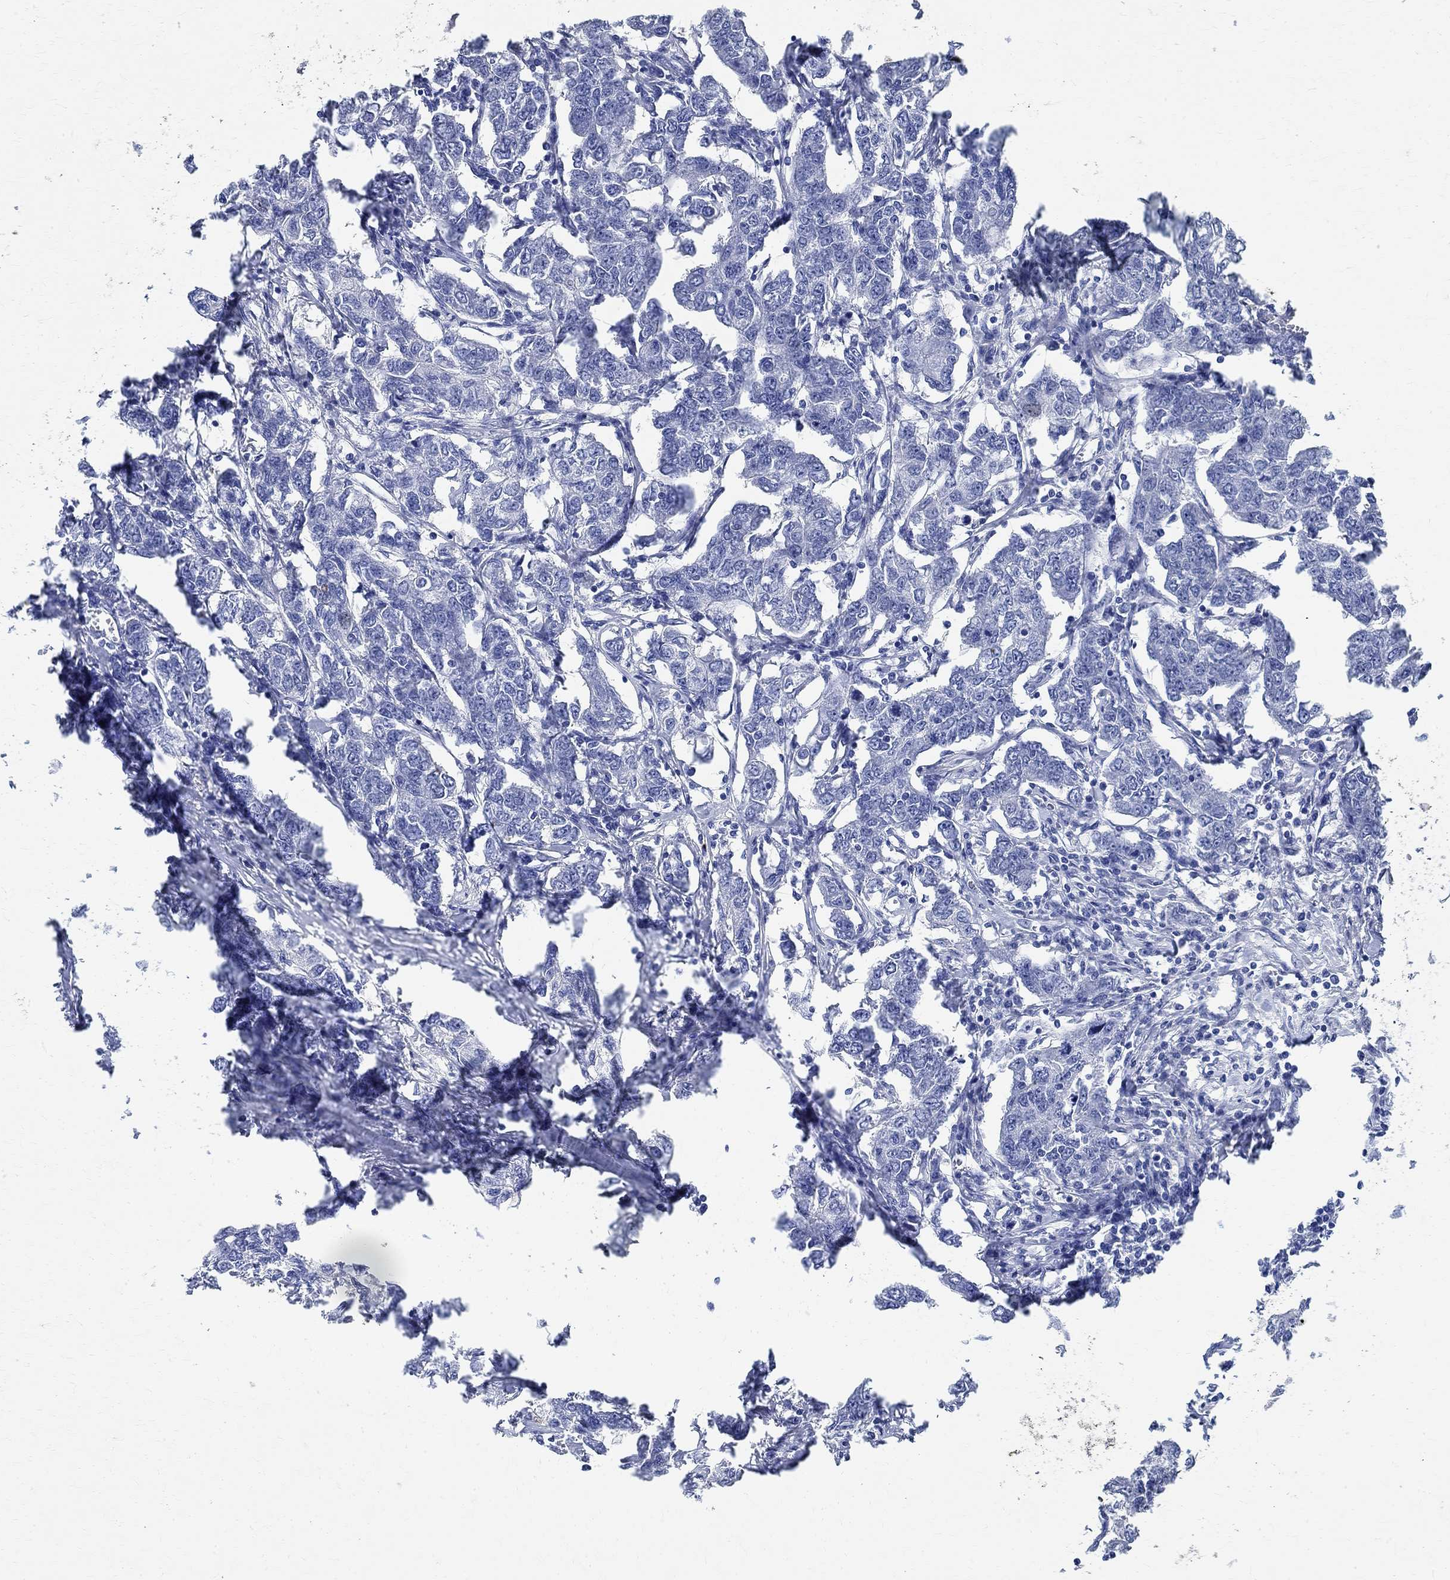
{"staining": {"intensity": "negative", "quantity": "none", "location": "none"}, "tissue": "breast cancer", "cell_type": "Tumor cells", "image_type": "cancer", "snomed": [{"axis": "morphology", "description": "Duct carcinoma"}, {"axis": "topography", "description": "Breast"}], "caption": "Breast cancer (intraductal carcinoma) was stained to show a protein in brown. There is no significant positivity in tumor cells. Nuclei are stained in blue.", "gene": "TMEM221", "patient": {"sex": "female", "age": 88}}